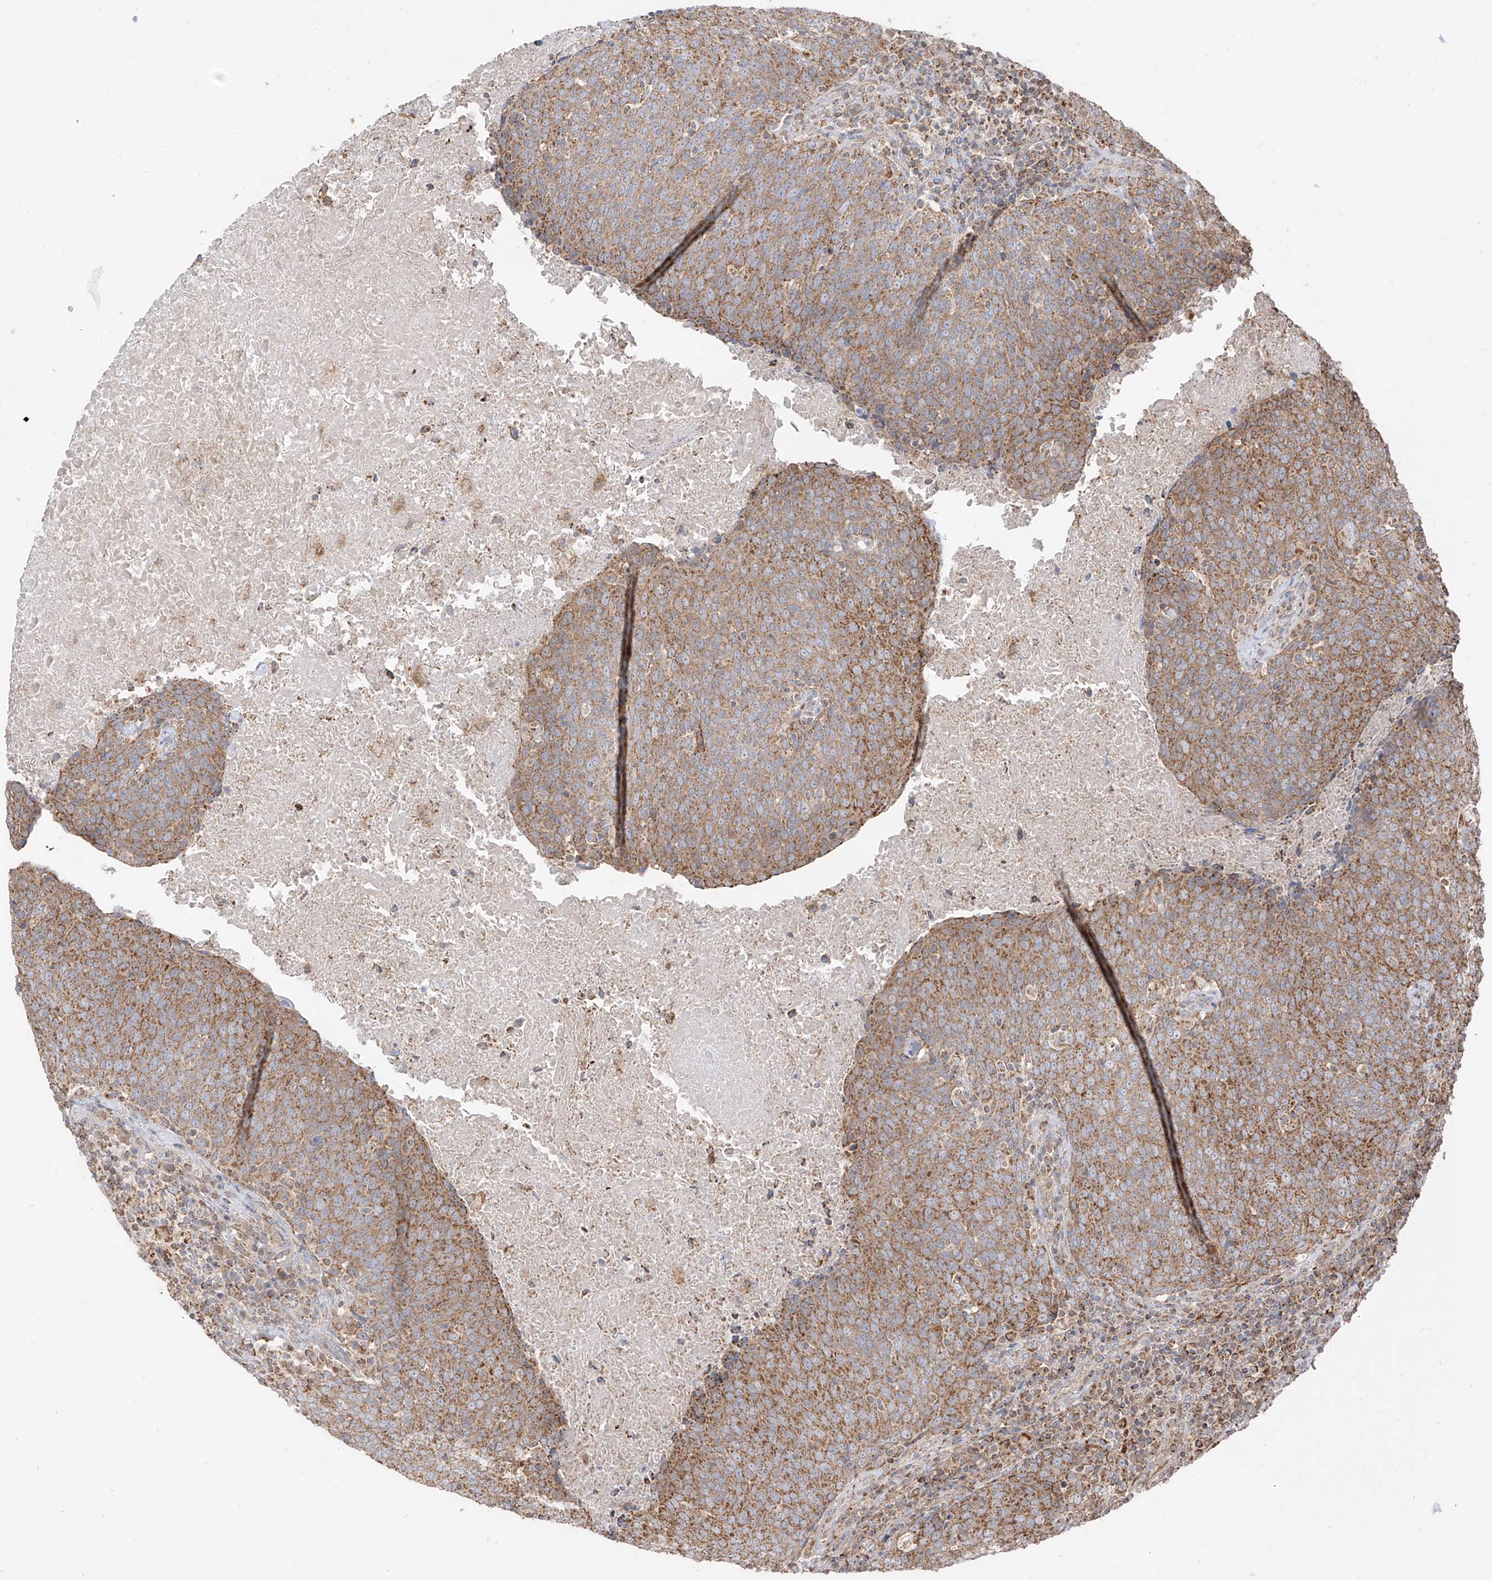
{"staining": {"intensity": "moderate", "quantity": ">75%", "location": "cytoplasmic/membranous"}, "tissue": "head and neck cancer", "cell_type": "Tumor cells", "image_type": "cancer", "snomed": [{"axis": "morphology", "description": "Squamous cell carcinoma, NOS"}, {"axis": "morphology", "description": "Squamous cell carcinoma, metastatic, NOS"}, {"axis": "topography", "description": "Lymph node"}, {"axis": "topography", "description": "Head-Neck"}], "caption": "Protein expression analysis of metastatic squamous cell carcinoma (head and neck) reveals moderate cytoplasmic/membranous expression in about >75% of tumor cells.", "gene": "ETHE1", "patient": {"sex": "male", "age": 62}}